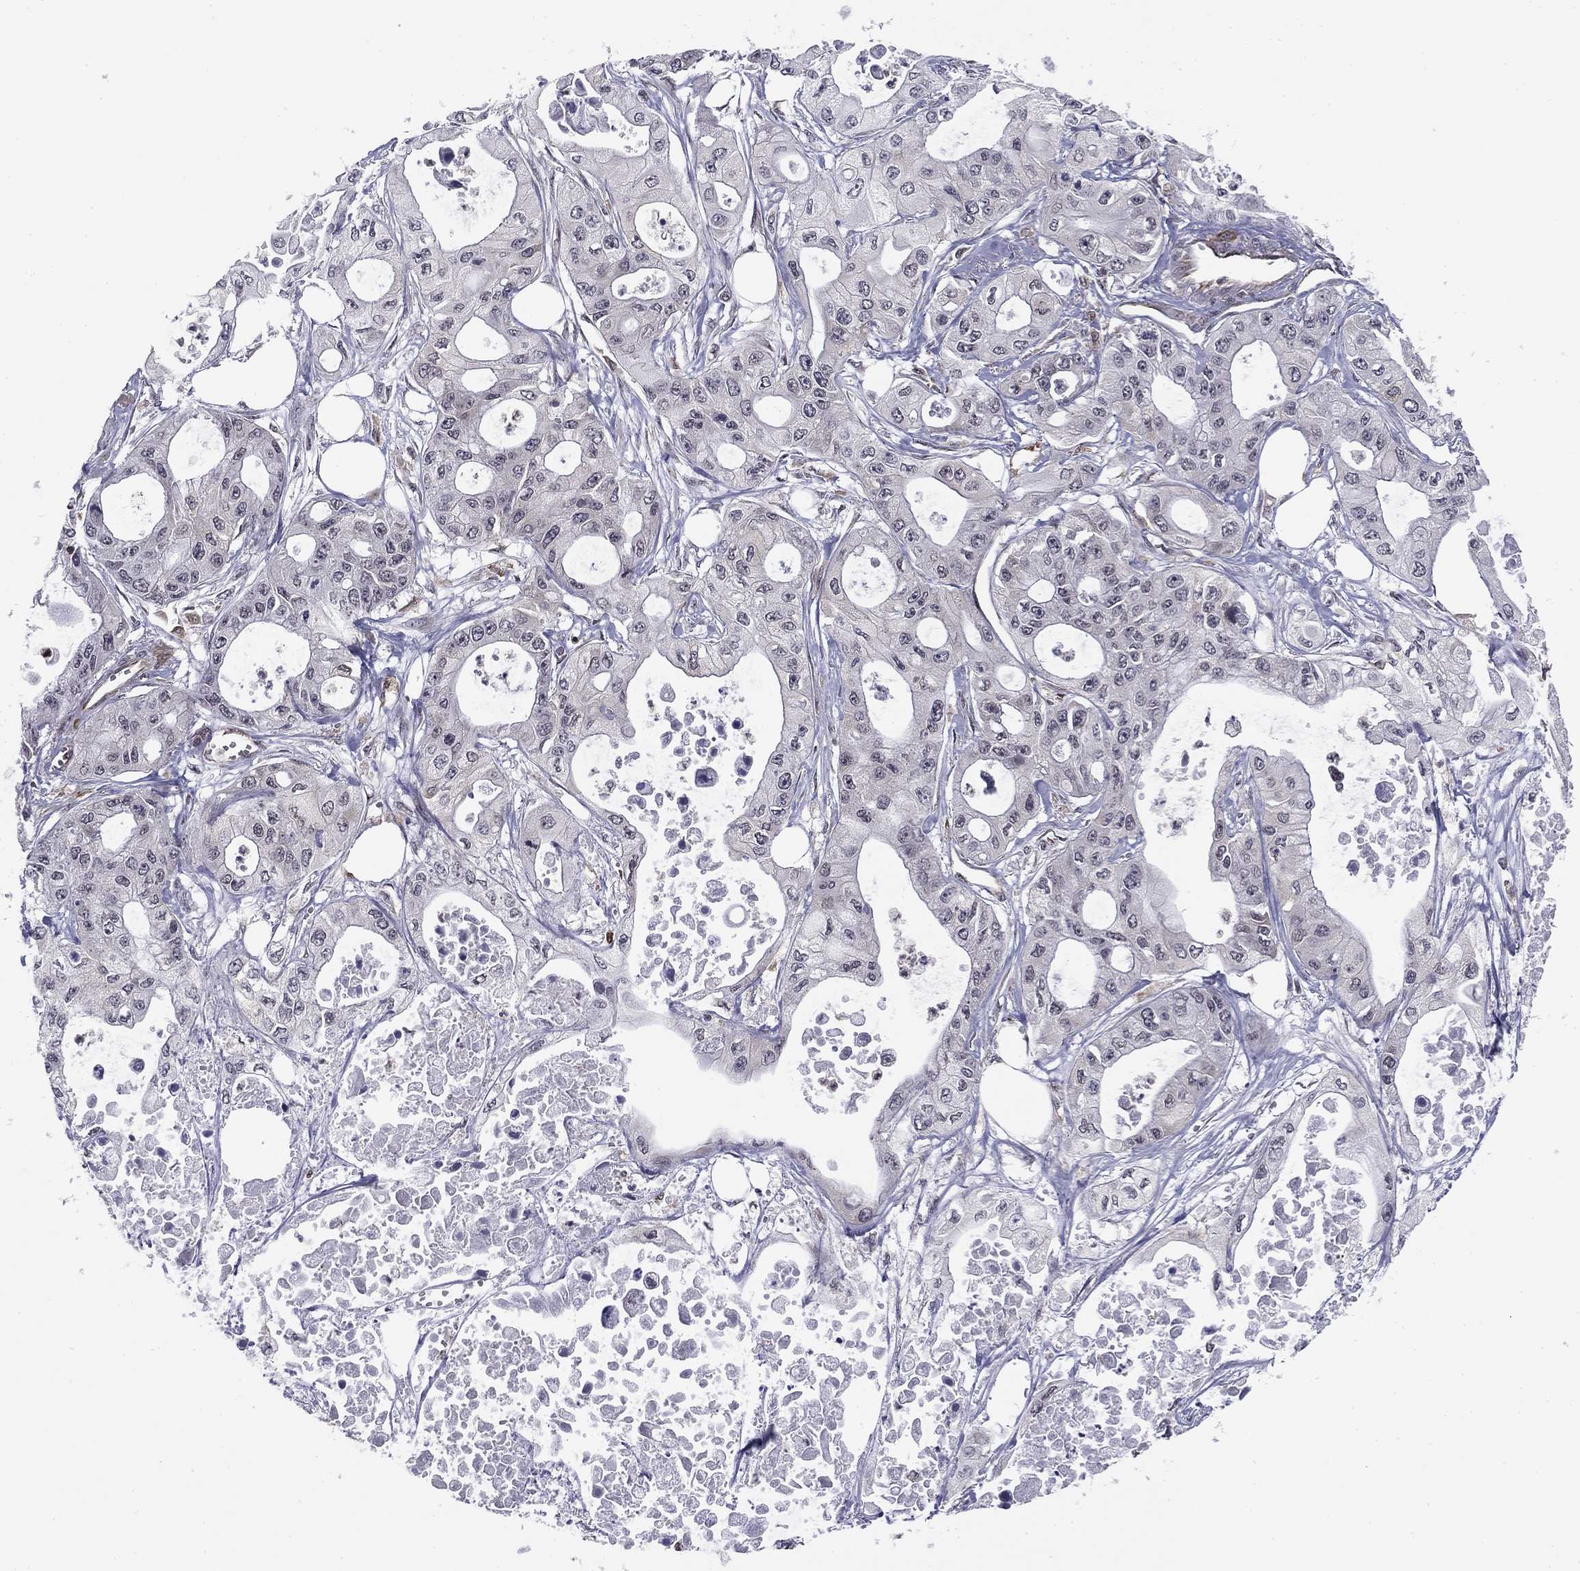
{"staining": {"intensity": "negative", "quantity": "none", "location": "none"}, "tissue": "pancreatic cancer", "cell_type": "Tumor cells", "image_type": "cancer", "snomed": [{"axis": "morphology", "description": "Adenocarcinoma, NOS"}, {"axis": "topography", "description": "Pancreas"}], "caption": "There is no significant expression in tumor cells of adenocarcinoma (pancreatic).", "gene": "PLCB2", "patient": {"sex": "male", "age": 70}}